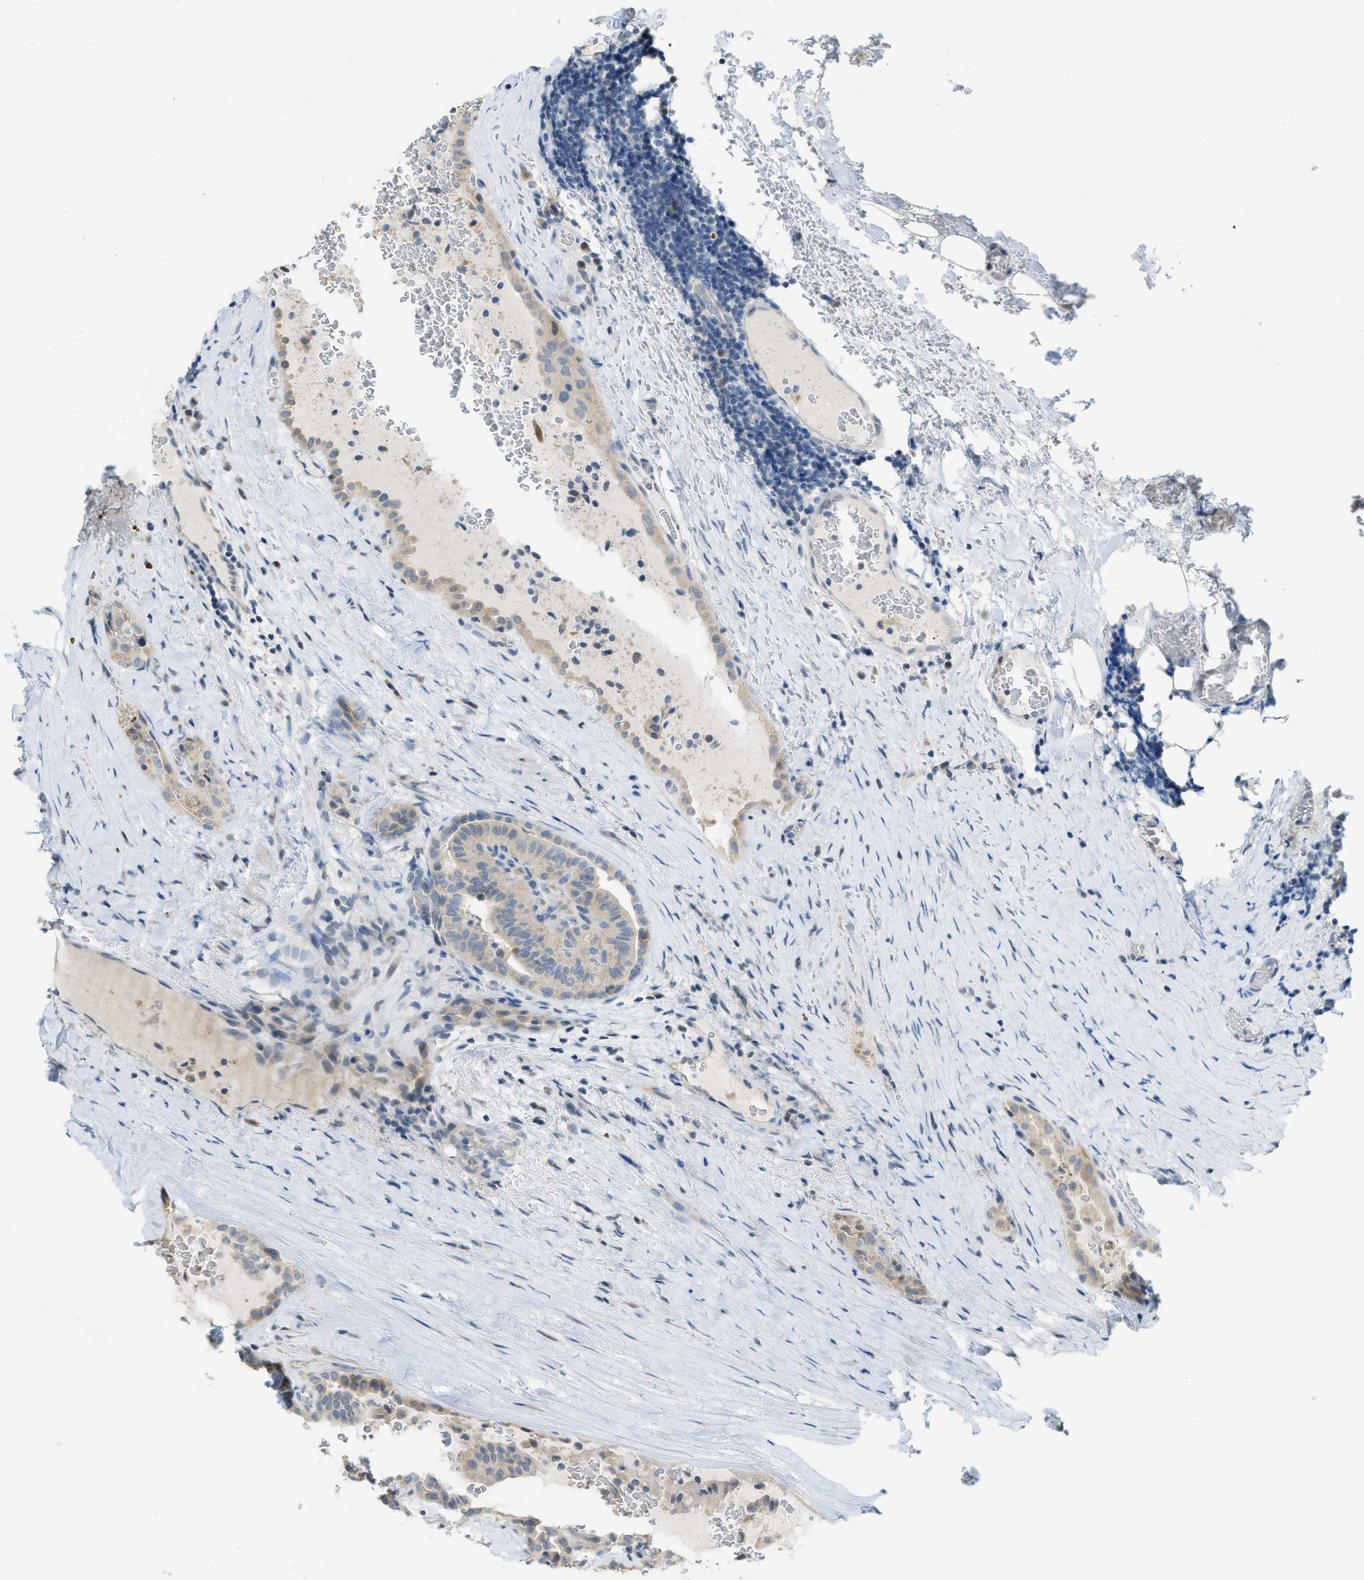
{"staining": {"intensity": "weak", "quantity": "25%-75%", "location": "cytoplasmic/membranous"}, "tissue": "thyroid cancer", "cell_type": "Tumor cells", "image_type": "cancer", "snomed": [{"axis": "morphology", "description": "Papillary adenocarcinoma, NOS"}, {"axis": "topography", "description": "Thyroid gland"}], "caption": "A brown stain highlights weak cytoplasmic/membranous expression of a protein in thyroid papillary adenocarcinoma tumor cells. (DAB (3,3'-diaminobenzidine) = brown stain, brightfield microscopy at high magnification).", "gene": "TXNDC2", "patient": {"sex": "male", "age": 77}}